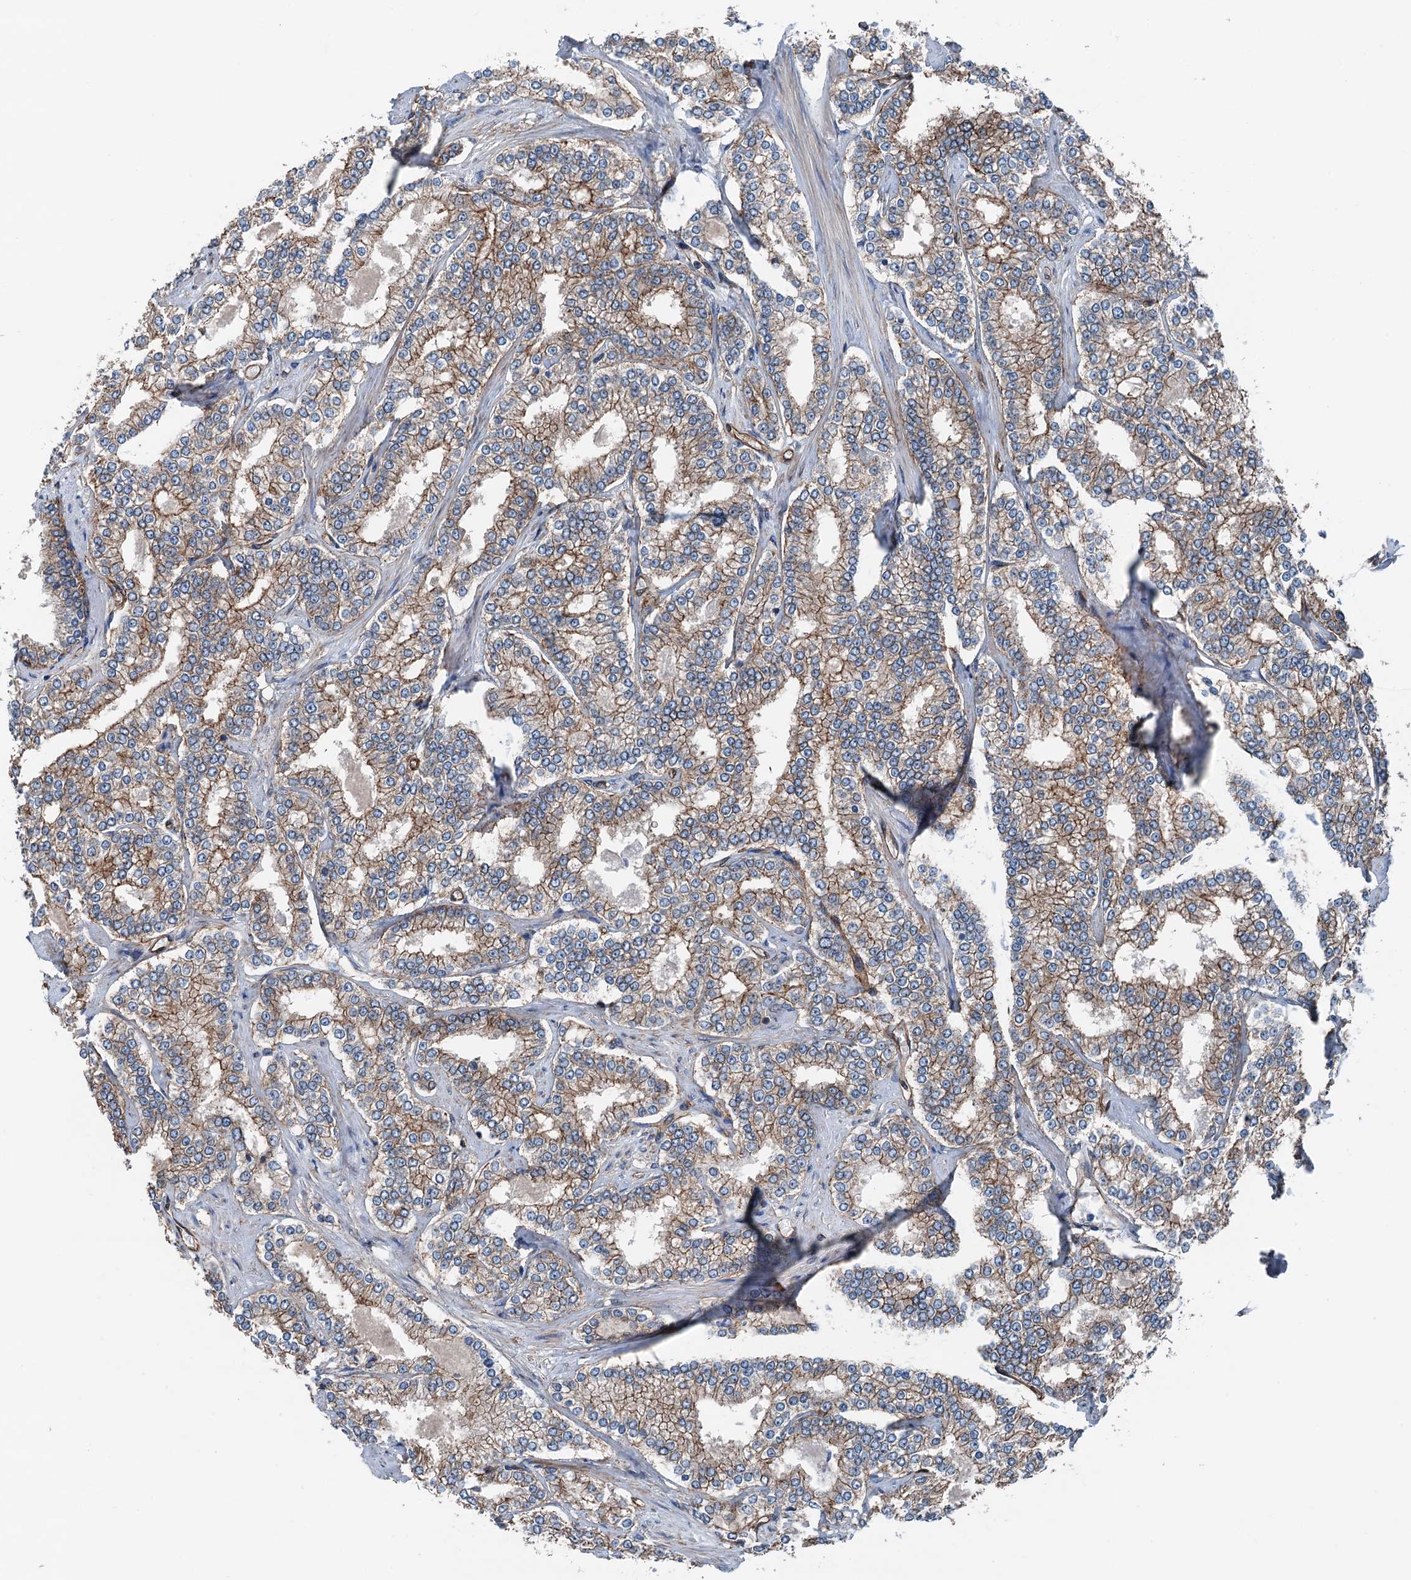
{"staining": {"intensity": "moderate", "quantity": "25%-75%", "location": "cytoplasmic/membranous"}, "tissue": "prostate cancer", "cell_type": "Tumor cells", "image_type": "cancer", "snomed": [{"axis": "morphology", "description": "Normal tissue, NOS"}, {"axis": "morphology", "description": "Adenocarcinoma, High grade"}, {"axis": "topography", "description": "Prostate"}], "caption": "Immunohistochemistry (IHC) (DAB) staining of prostate adenocarcinoma (high-grade) displays moderate cytoplasmic/membranous protein positivity in about 25%-75% of tumor cells.", "gene": "NMRAL1", "patient": {"sex": "male", "age": 83}}